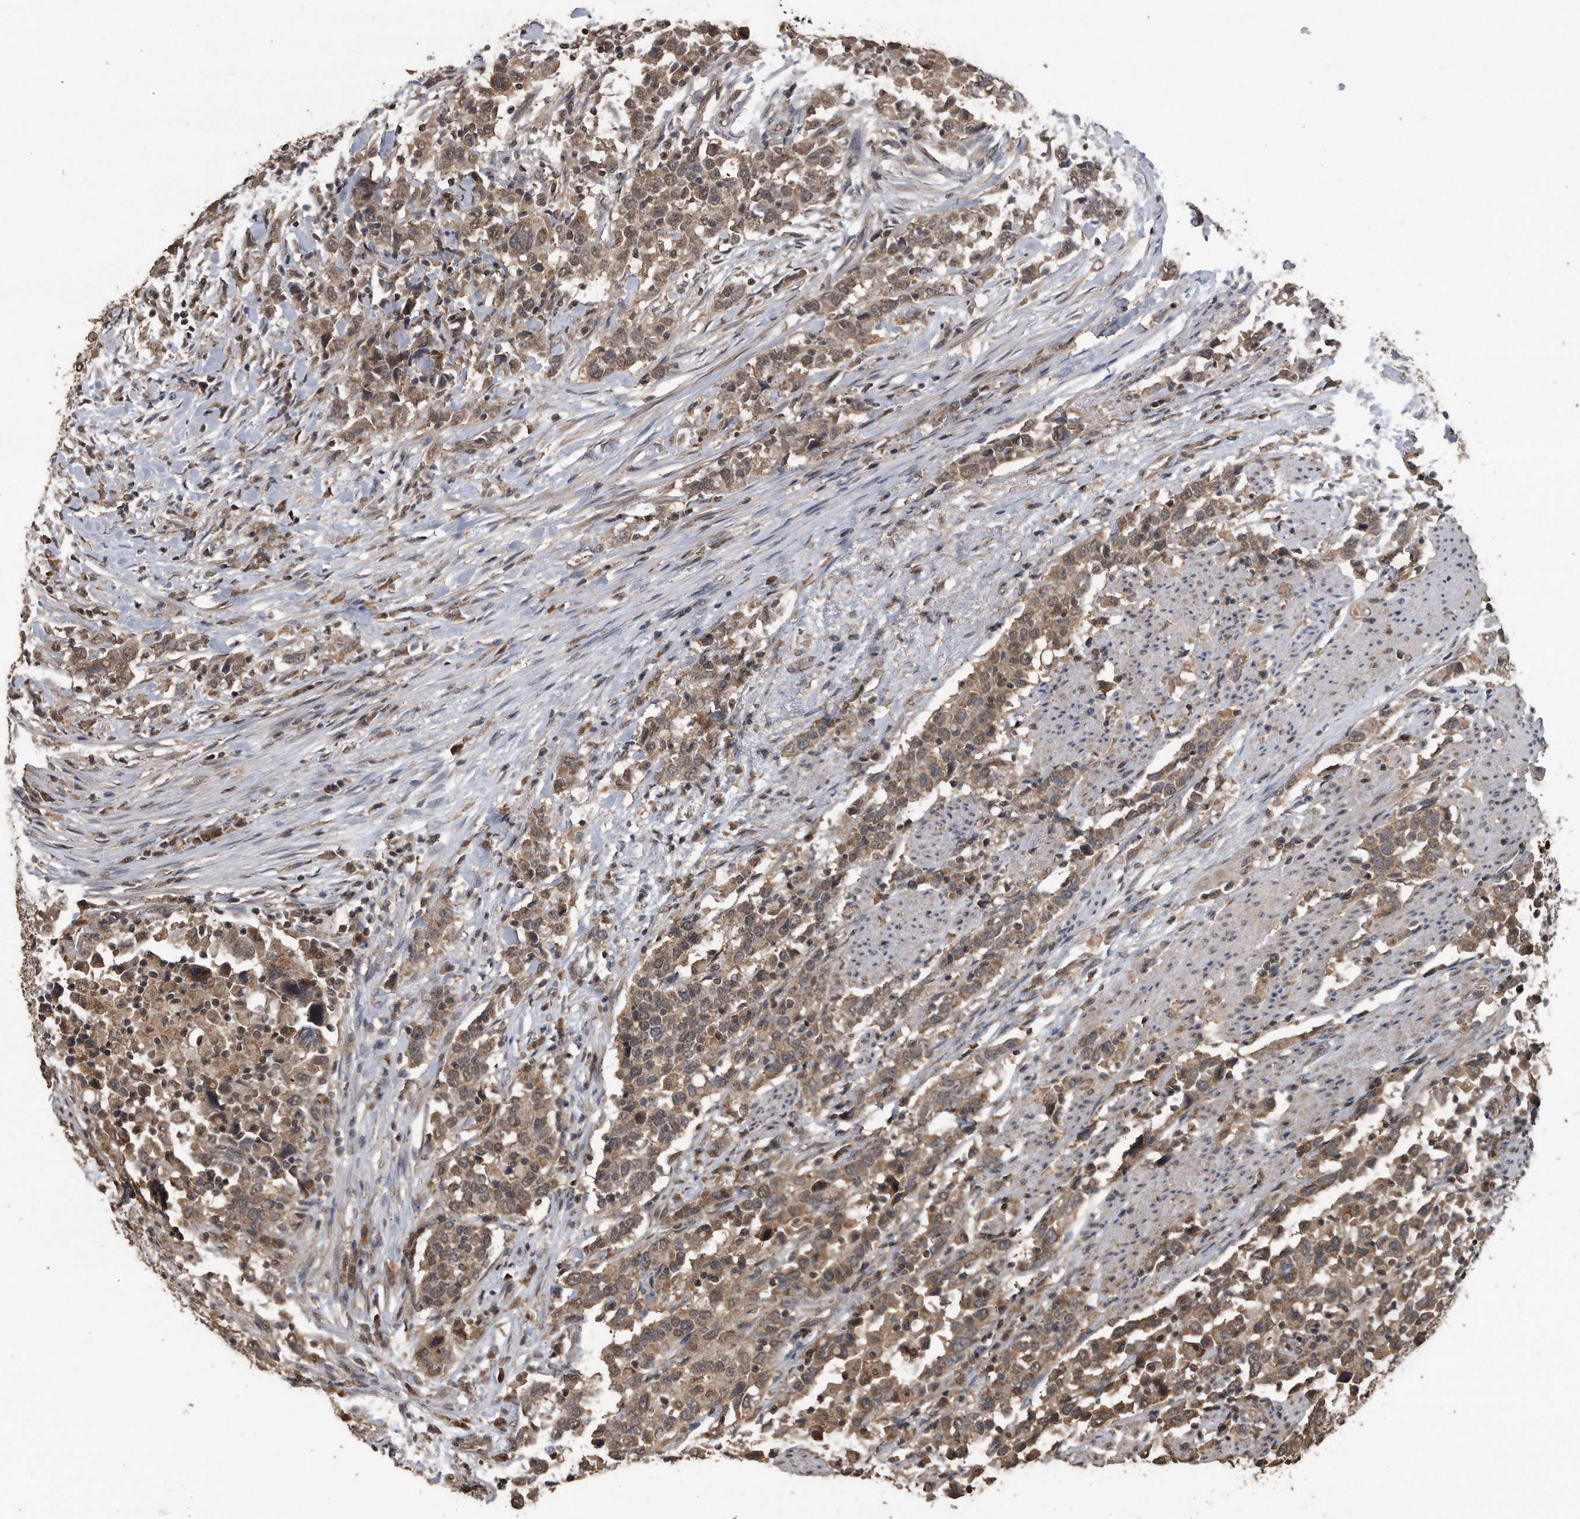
{"staining": {"intensity": "moderate", "quantity": ">75%", "location": "cytoplasmic/membranous"}, "tissue": "urothelial cancer", "cell_type": "Tumor cells", "image_type": "cancer", "snomed": [{"axis": "morphology", "description": "Urothelial carcinoma, High grade"}, {"axis": "topography", "description": "Urinary bladder"}], "caption": "Immunohistochemistry micrograph of neoplastic tissue: human urothelial carcinoma (high-grade) stained using IHC displays medium levels of moderate protein expression localized specifically in the cytoplasmic/membranous of tumor cells, appearing as a cytoplasmic/membranous brown color.", "gene": "CRYZL1", "patient": {"sex": "male", "age": 61}}